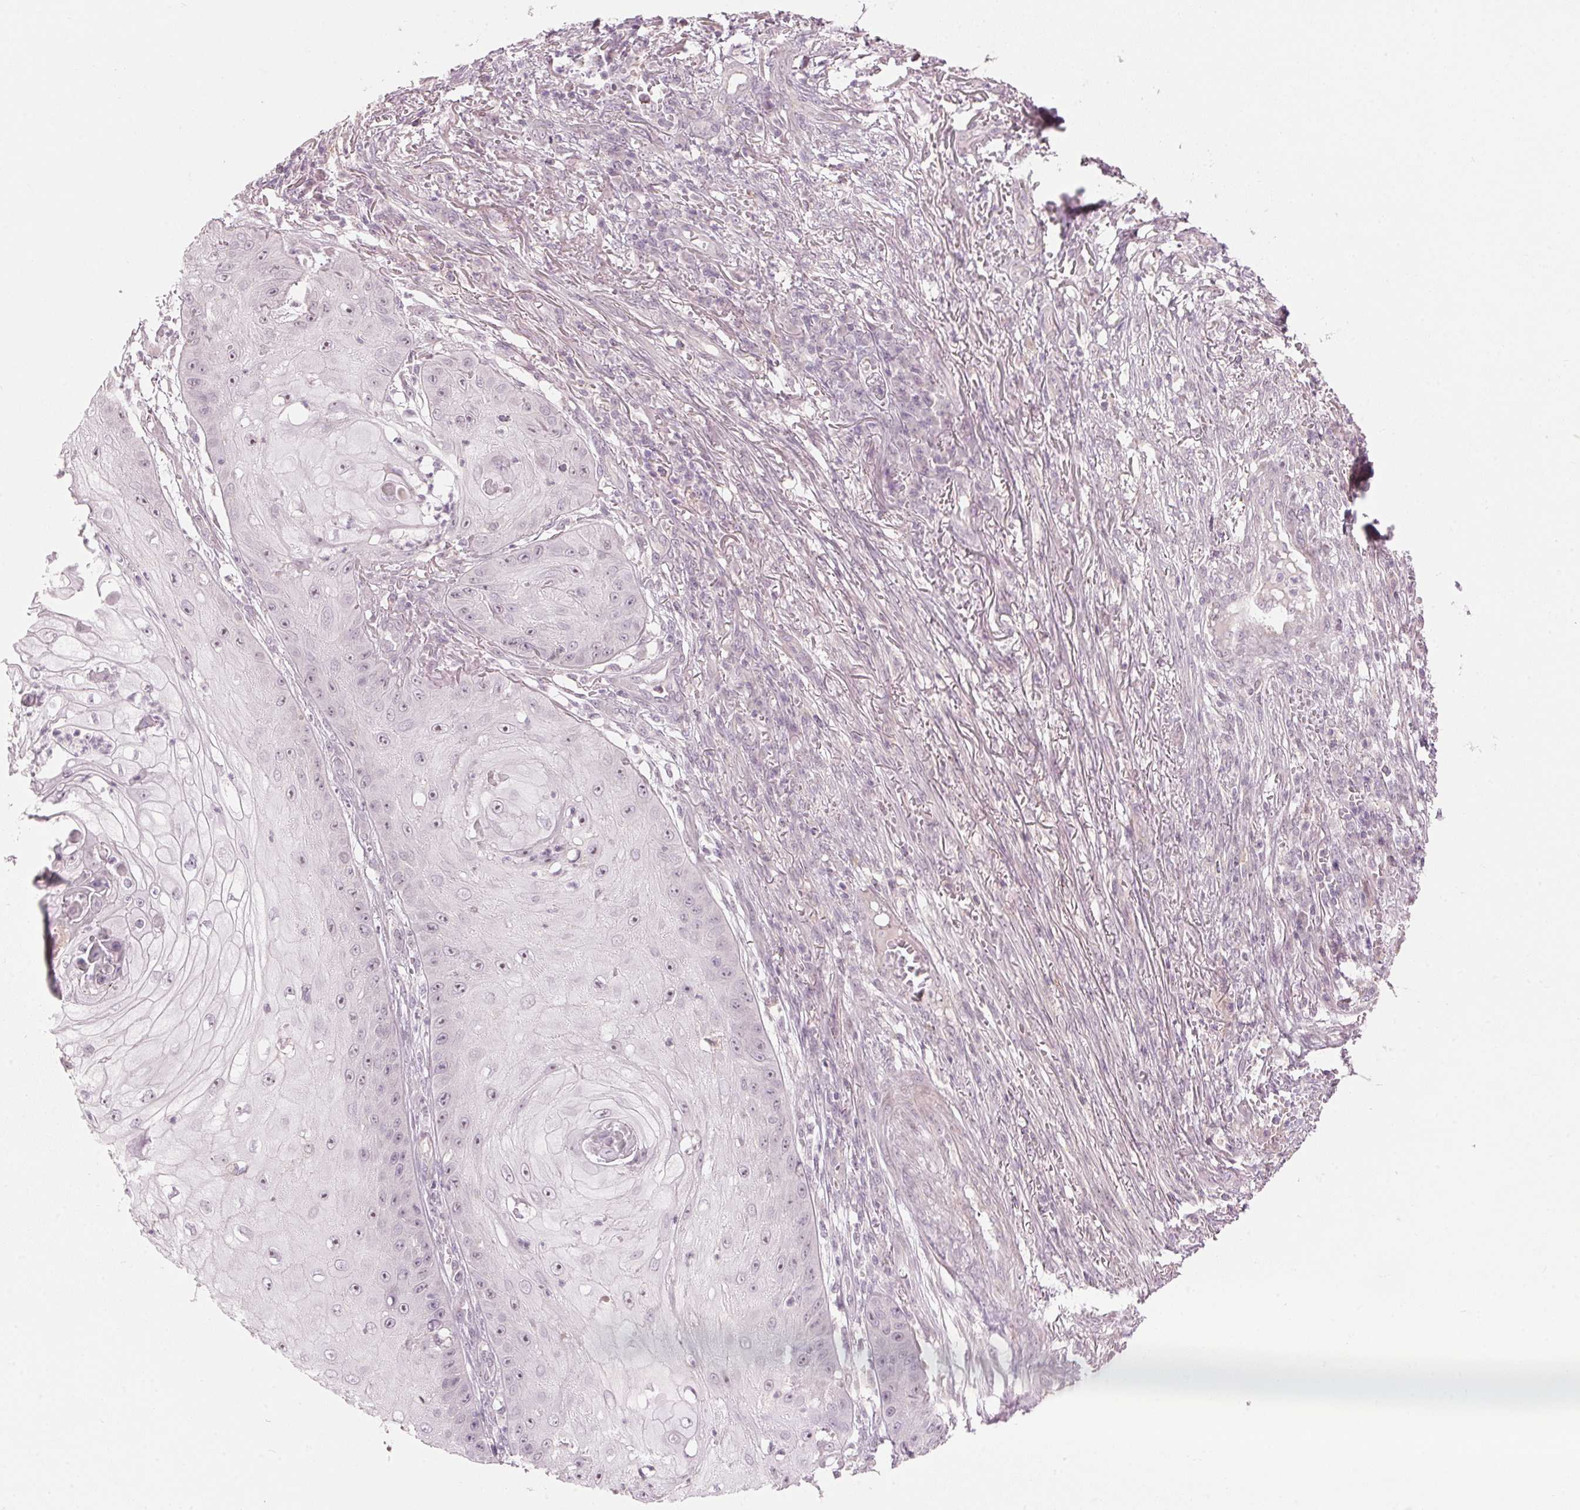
{"staining": {"intensity": "negative", "quantity": "none", "location": "none"}, "tissue": "skin cancer", "cell_type": "Tumor cells", "image_type": "cancer", "snomed": [{"axis": "morphology", "description": "Squamous cell carcinoma, NOS"}, {"axis": "topography", "description": "Skin"}], "caption": "Tumor cells are negative for protein expression in human skin squamous cell carcinoma.", "gene": "TMED6", "patient": {"sex": "male", "age": 70}}